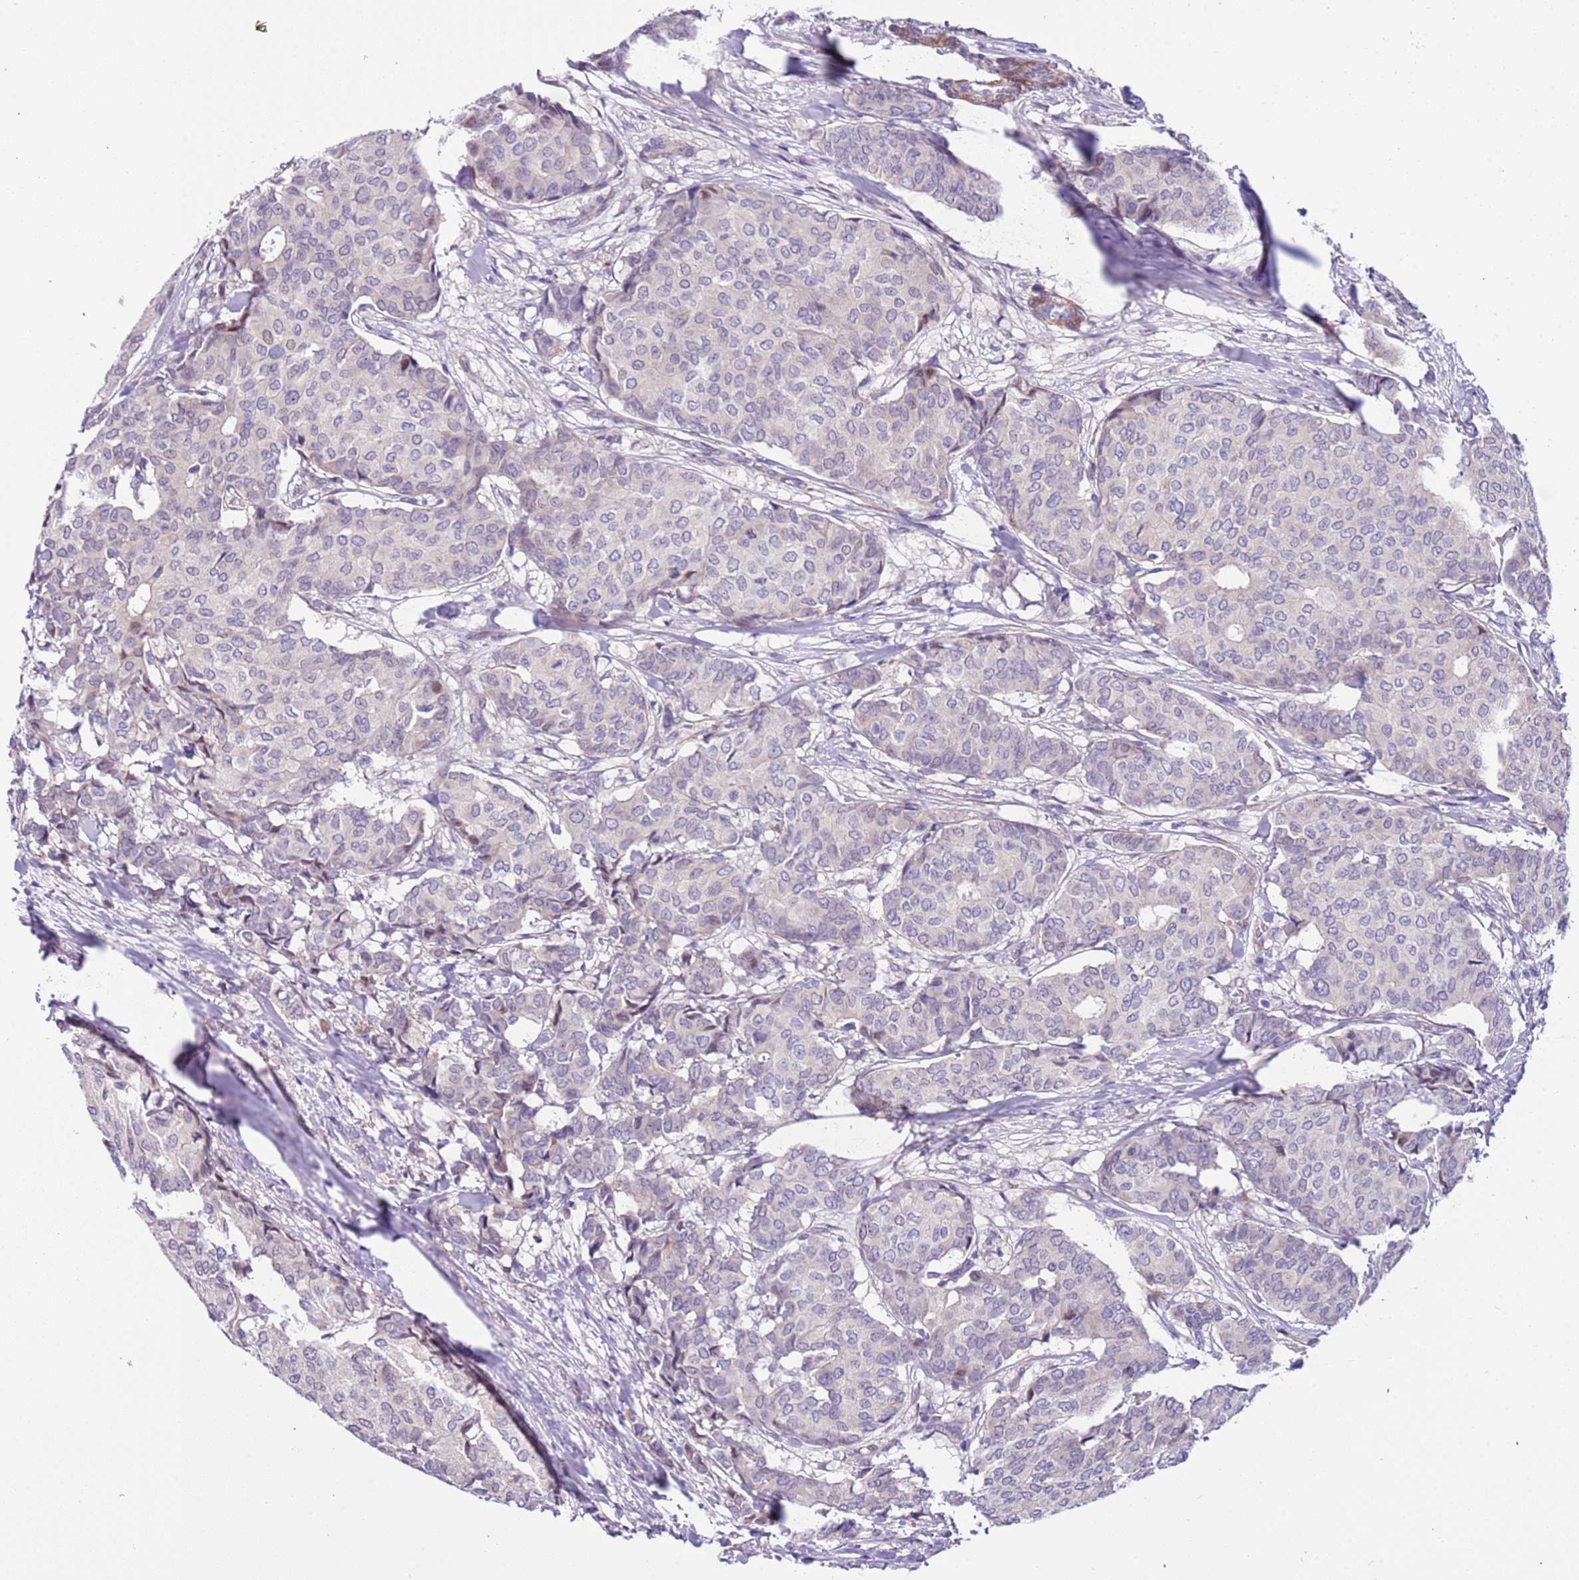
{"staining": {"intensity": "negative", "quantity": "none", "location": "none"}, "tissue": "breast cancer", "cell_type": "Tumor cells", "image_type": "cancer", "snomed": [{"axis": "morphology", "description": "Duct carcinoma"}, {"axis": "topography", "description": "Breast"}], "caption": "This is a photomicrograph of IHC staining of breast invasive ductal carcinoma, which shows no positivity in tumor cells.", "gene": "PLEKHH1", "patient": {"sex": "female", "age": 75}}